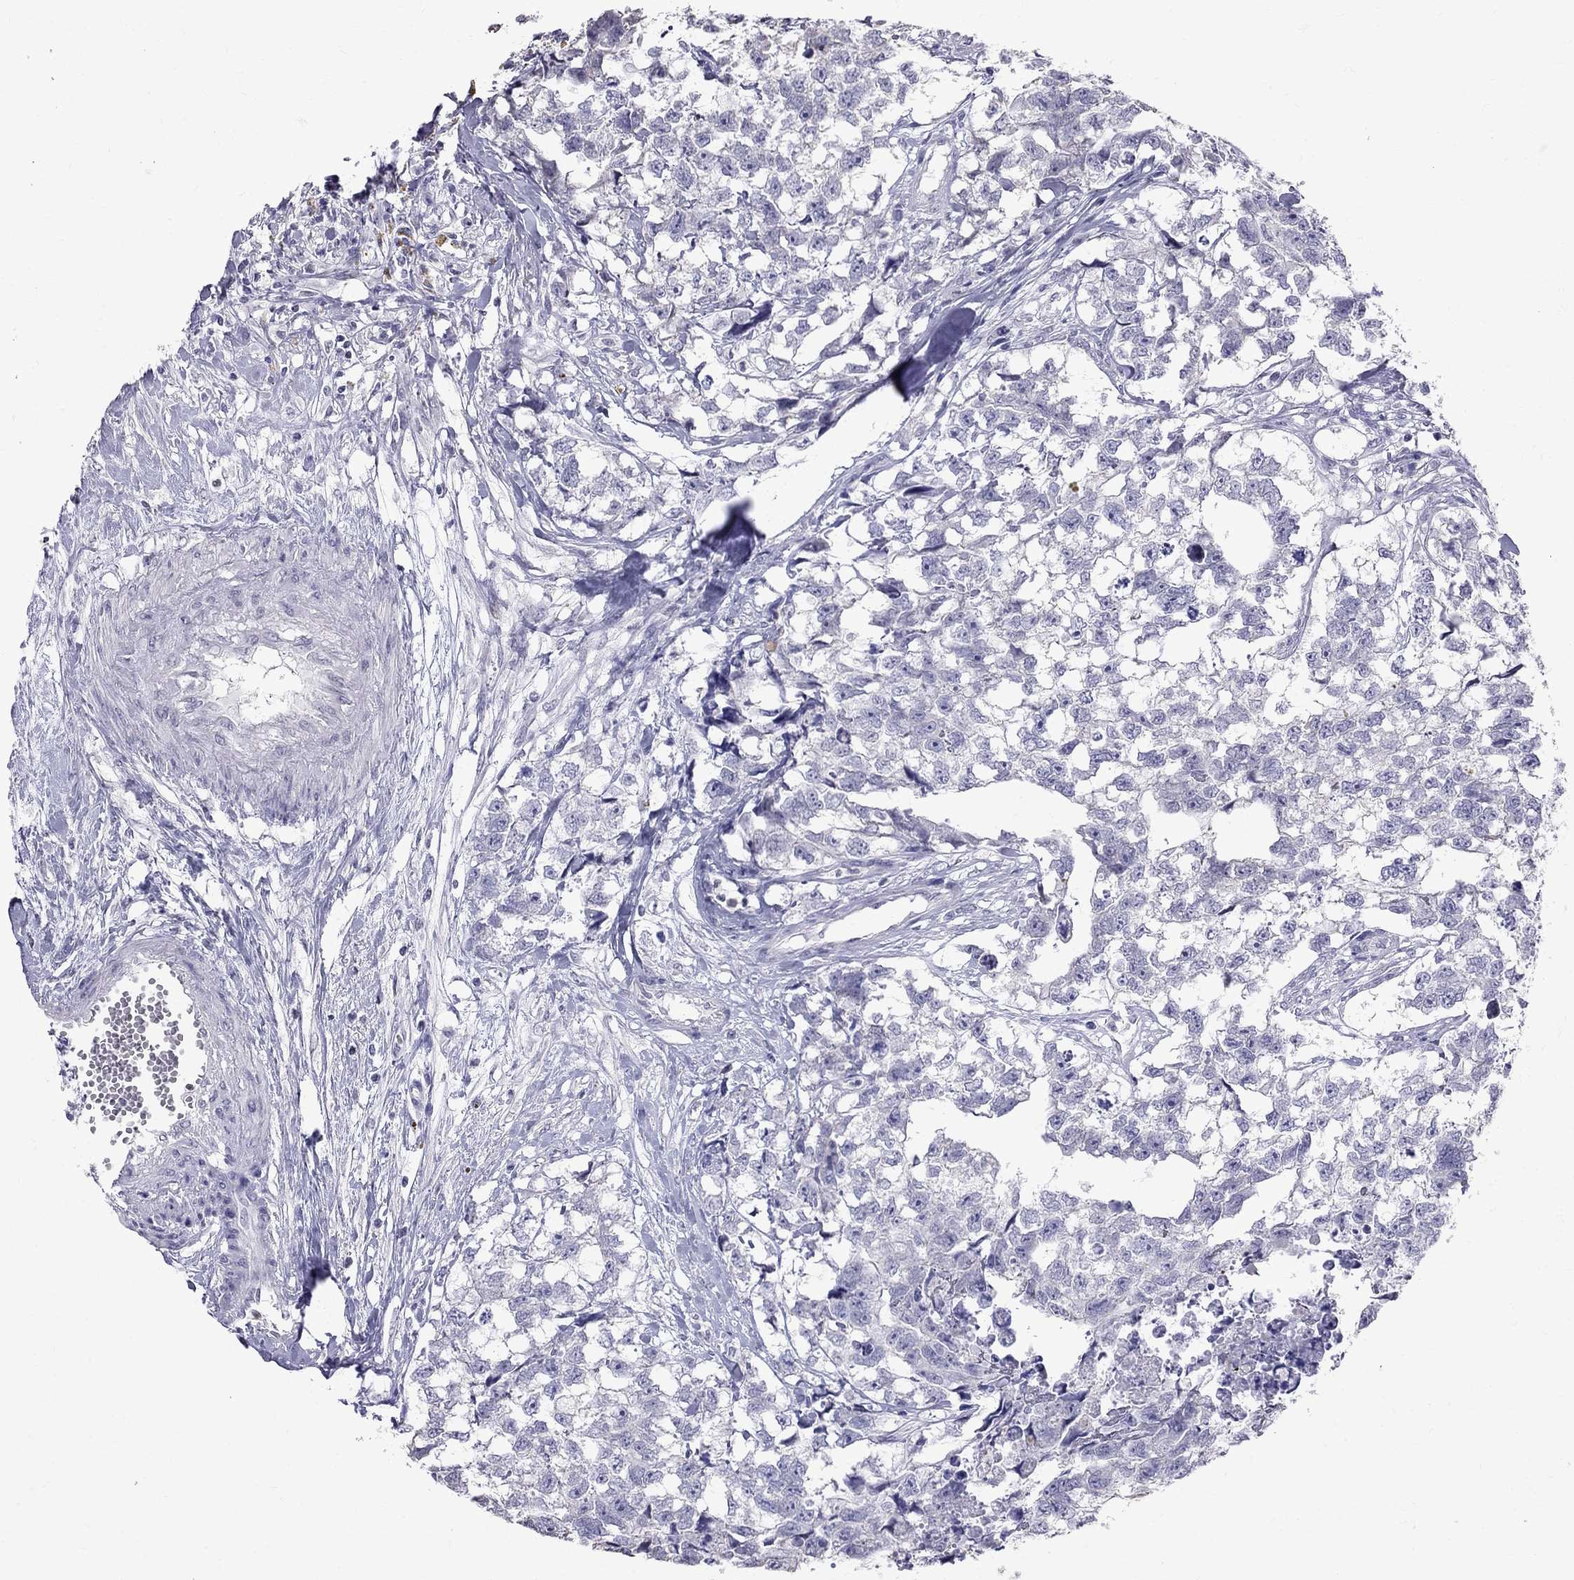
{"staining": {"intensity": "negative", "quantity": "none", "location": "none"}, "tissue": "testis cancer", "cell_type": "Tumor cells", "image_type": "cancer", "snomed": [{"axis": "morphology", "description": "Carcinoma, Embryonal, NOS"}, {"axis": "morphology", "description": "Teratoma, malignant, NOS"}, {"axis": "topography", "description": "Testis"}], "caption": "Immunohistochemistry image of testis cancer (embryonal carcinoma) stained for a protein (brown), which exhibits no staining in tumor cells.", "gene": "MUC15", "patient": {"sex": "male", "age": 44}}